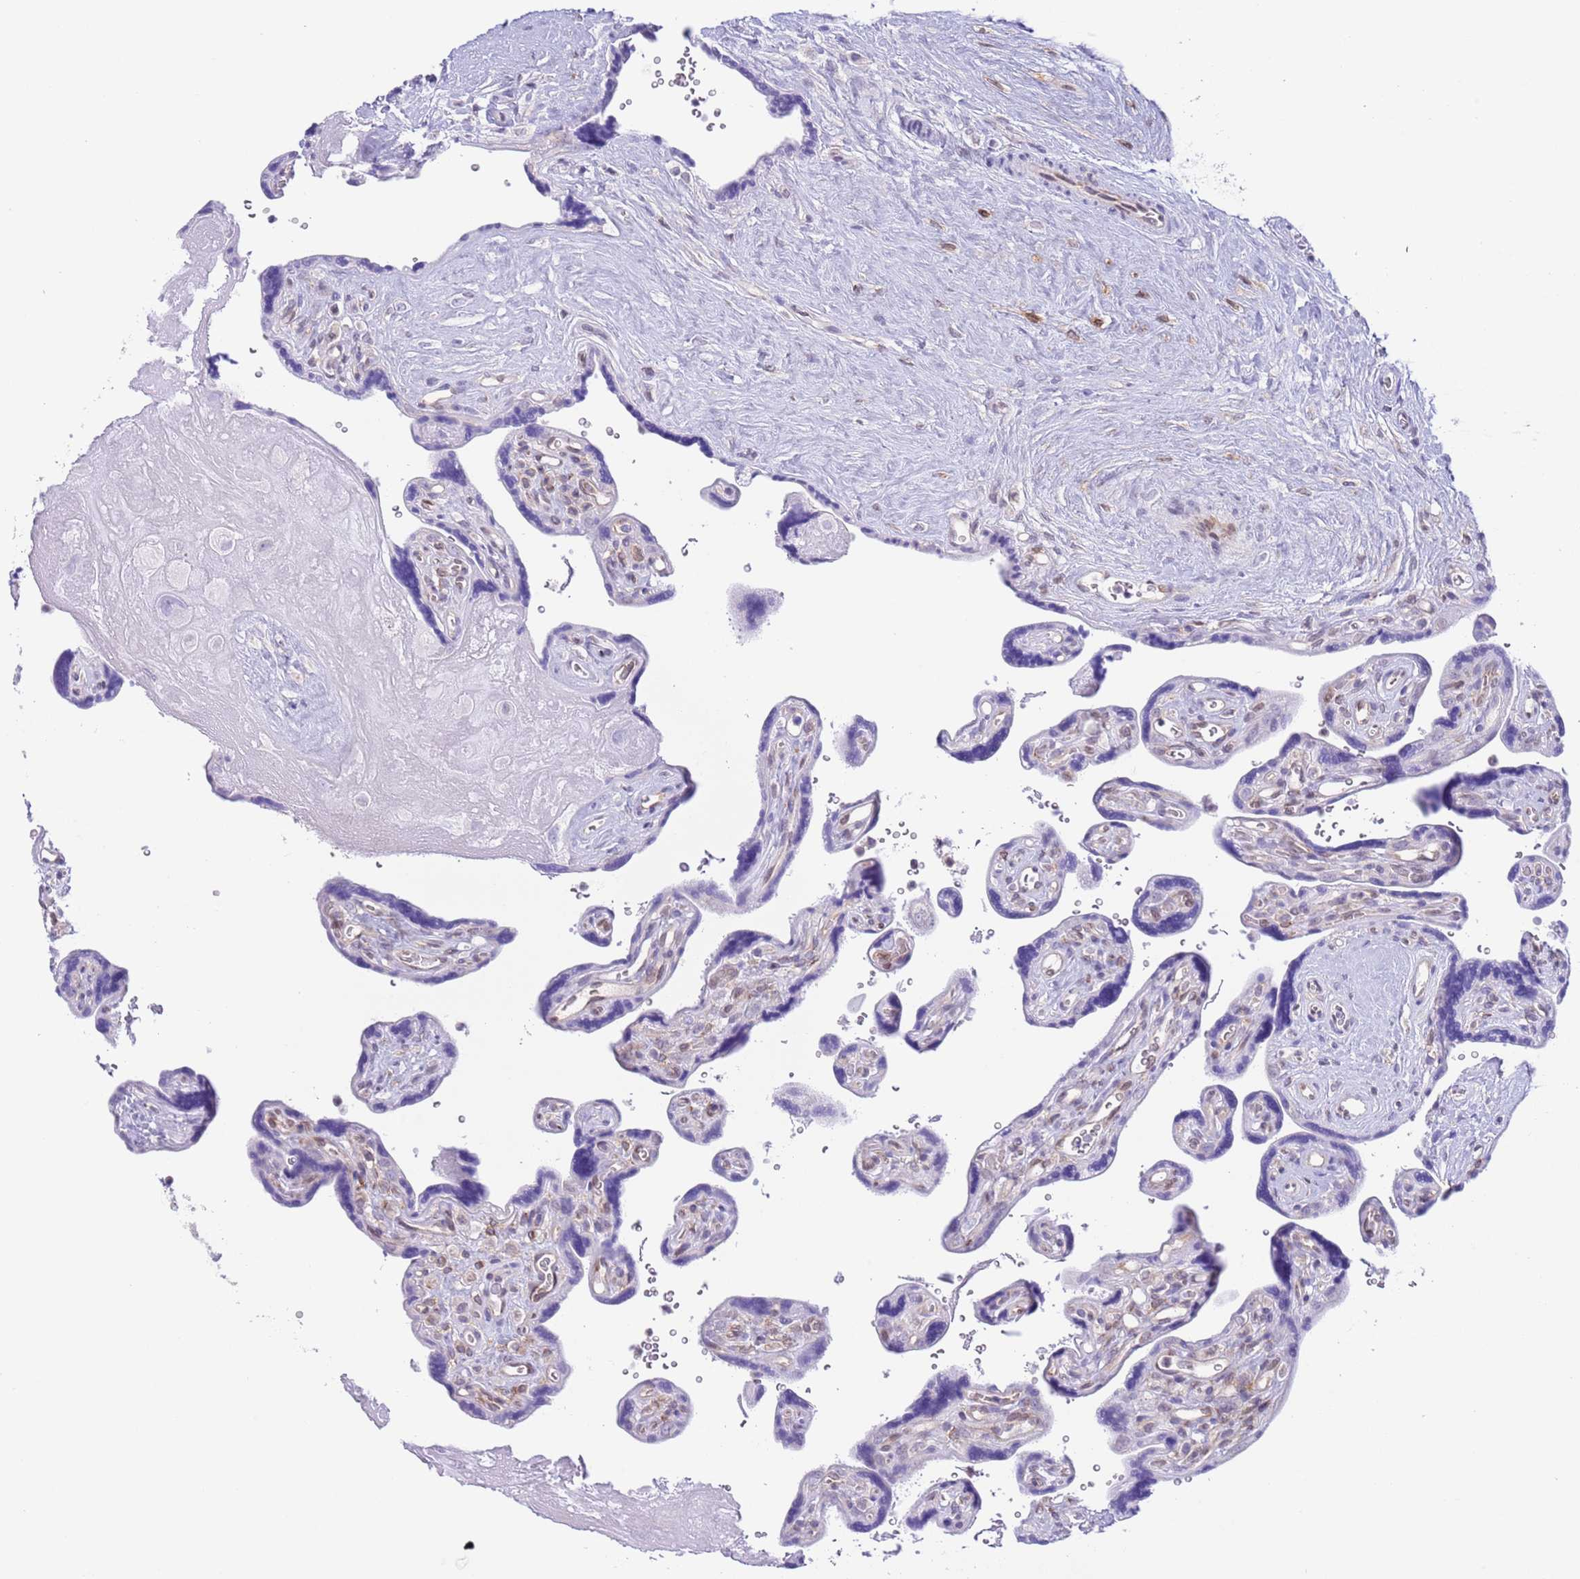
{"staining": {"intensity": "negative", "quantity": "none", "location": "none"}, "tissue": "placenta", "cell_type": "Decidual cells", "image_type": "normal", "snomed": [{"axis": "morphology", "description": "Normal tissue, NOS"}, {"axis": "topography", "description": "Placenta"}], "caption": "Immunohistochemical staining of normal human placenta reveals no significant positivity in decidual cells.", "gene": "EBPL", "patient": {"sex": "female", "age": 39}}